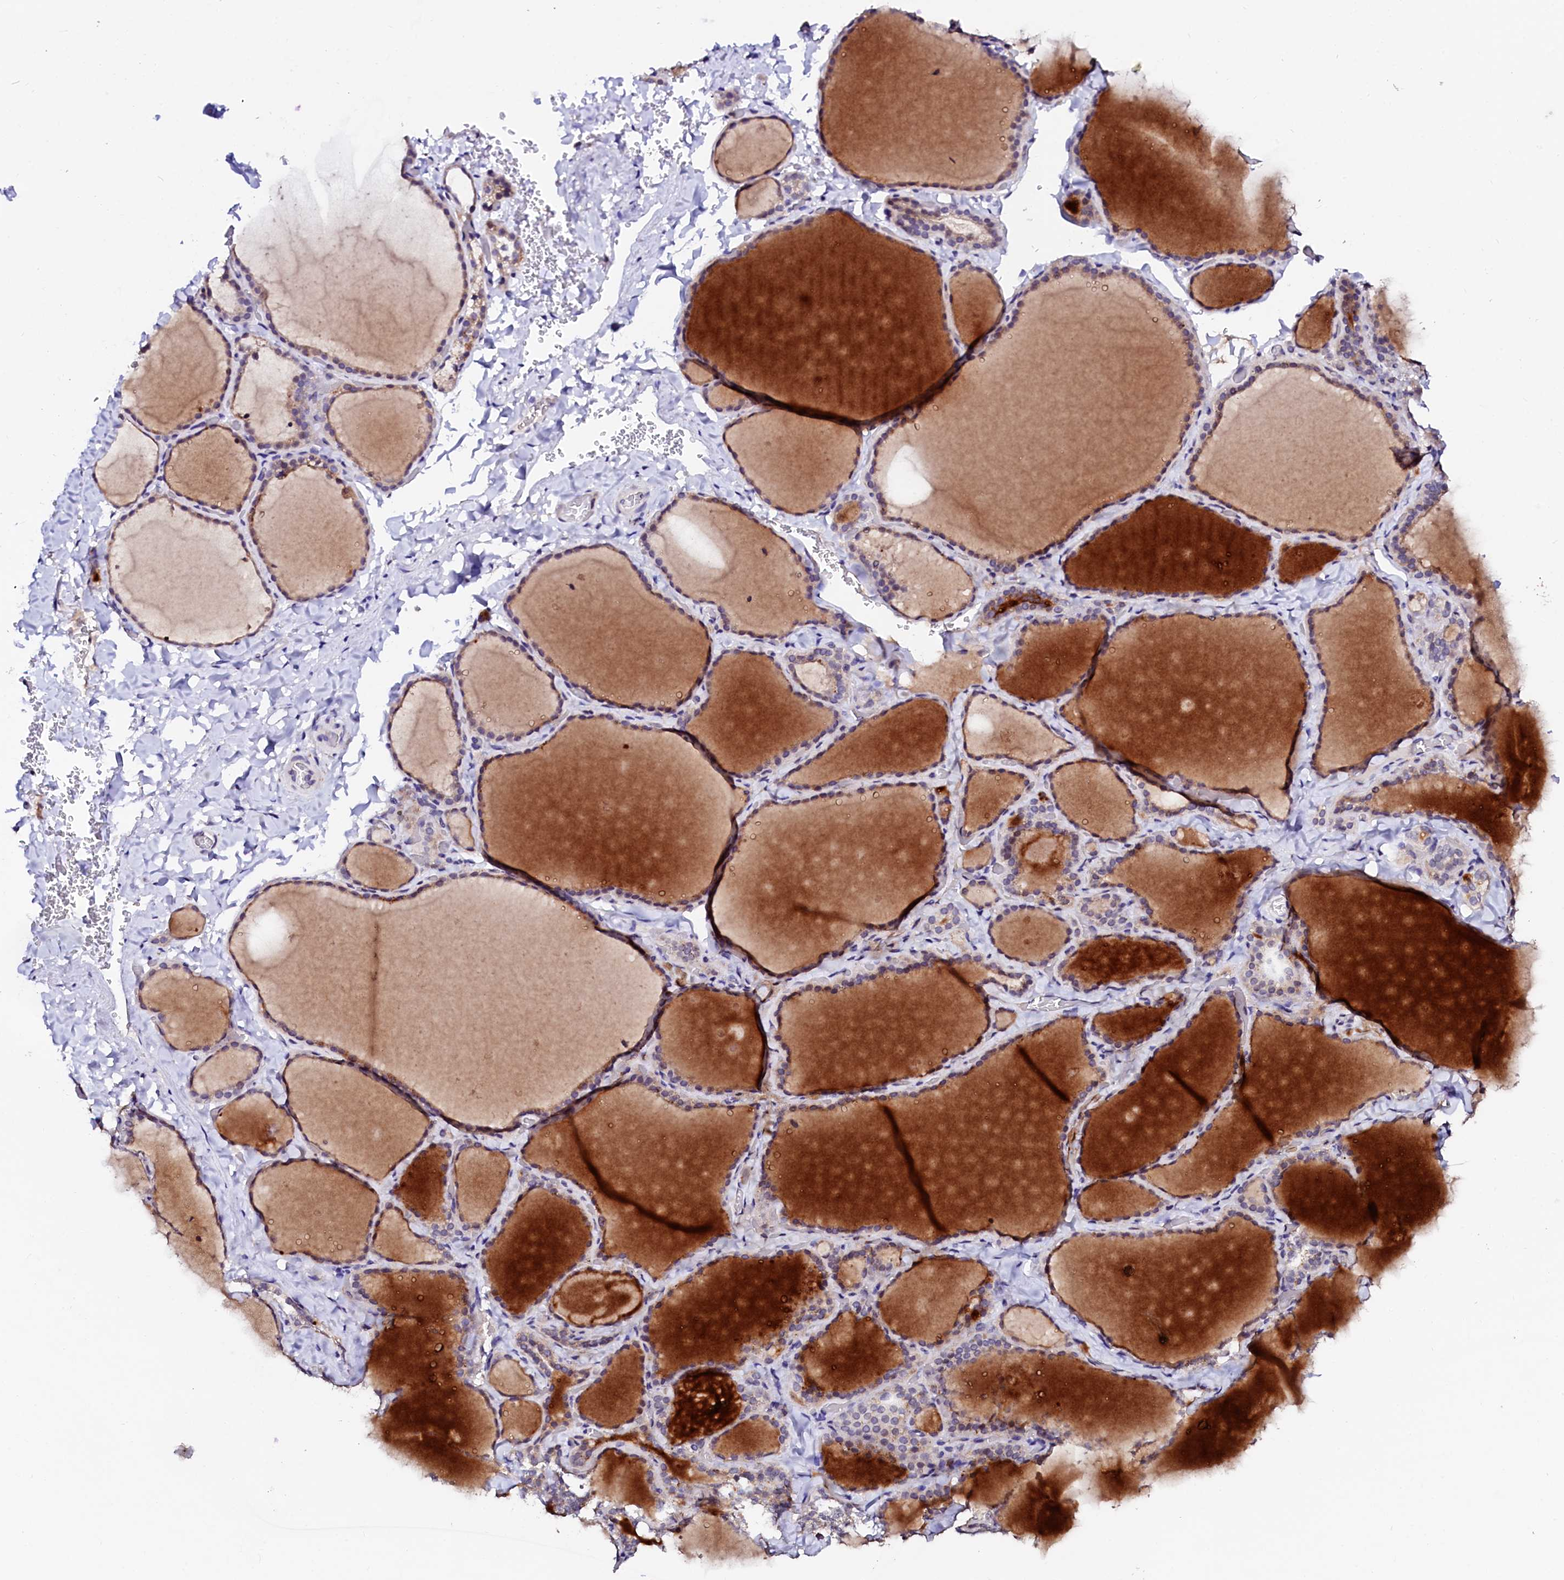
{"staining": {"intensity": "weak", "quantity": "<25%", "location": "cytoplasmic/membranous"}, "tissue": "thyroid gland", "cell_type": "Glandular cells", "image_type": "normal", "snomed": [{"axis": "morphology", "description": "Normal tissue, NOS"}, {"axis": "topography", "description": "Thyroid gland"}], "caption": "Thyroid gland was stained to show a protein in brown. There is no significant positivity in glandular cells. (Brightfield microscopy of DAB immunohistochemistry (IHC) at high magnification).", "gene": "NALF1", "patient": {"sex": "female", "age": 22}}